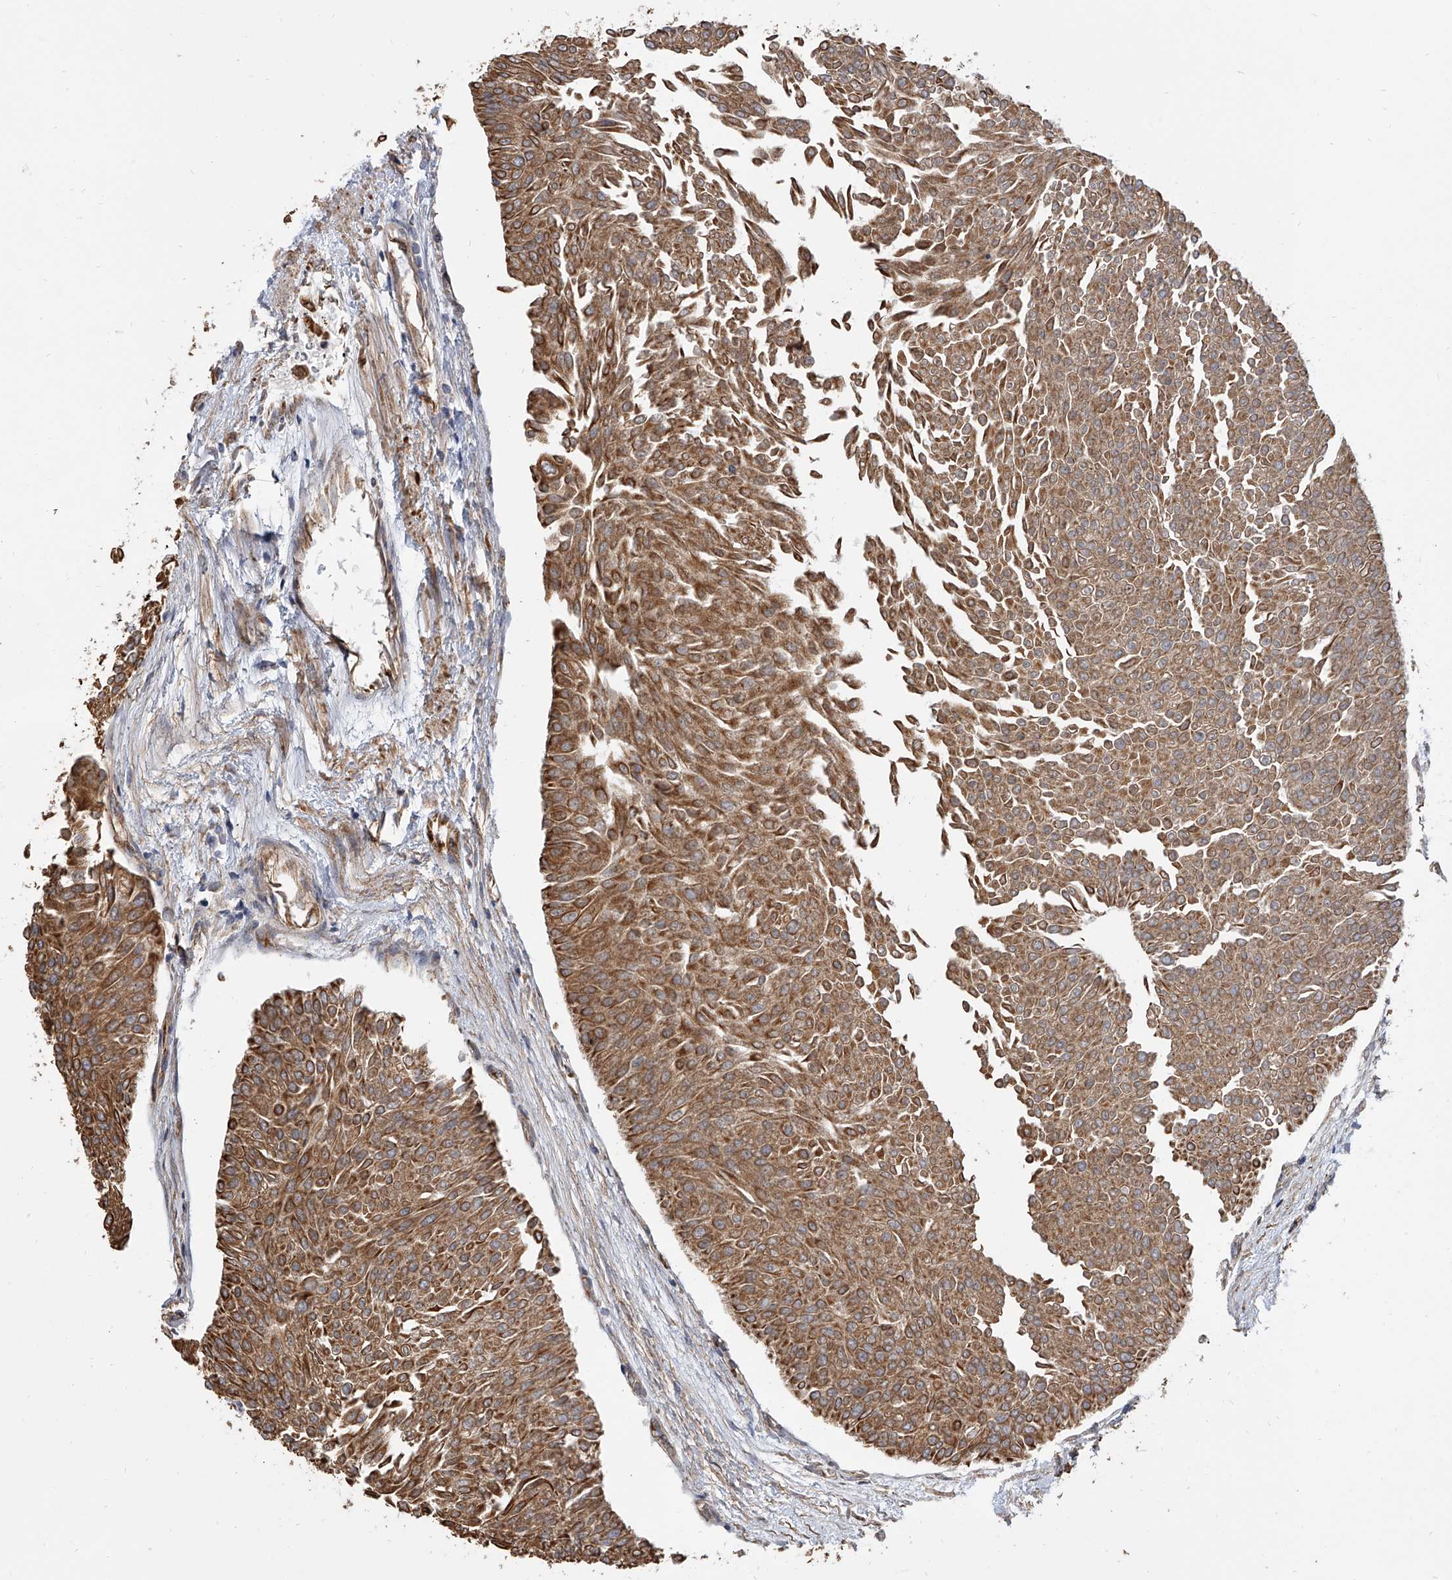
{"staining": {"intensity": "moderate", "quantity": ">75%", "location": "cytoplasmic/membranous"}, "tissue": "urothelial cancer", "cell_type": "Tumor cells", "image_type": "cancer", "snomed": [{"axis": "morphology", "description": "Urothelial carcinoma, Low grade"}, {"axis": "topography", "description": "Urinary bladder"}], "caption": "A medium amount of moderate cytoplasmic/membranous staining is present in about >75% of tumor cells in low-grade urothelial carcinoma tissue. Ihc stains the protein in brown and the nuclei are stained blue.", "gene": "EXOC4", "patient": {"sex": "male", "age": 67}}